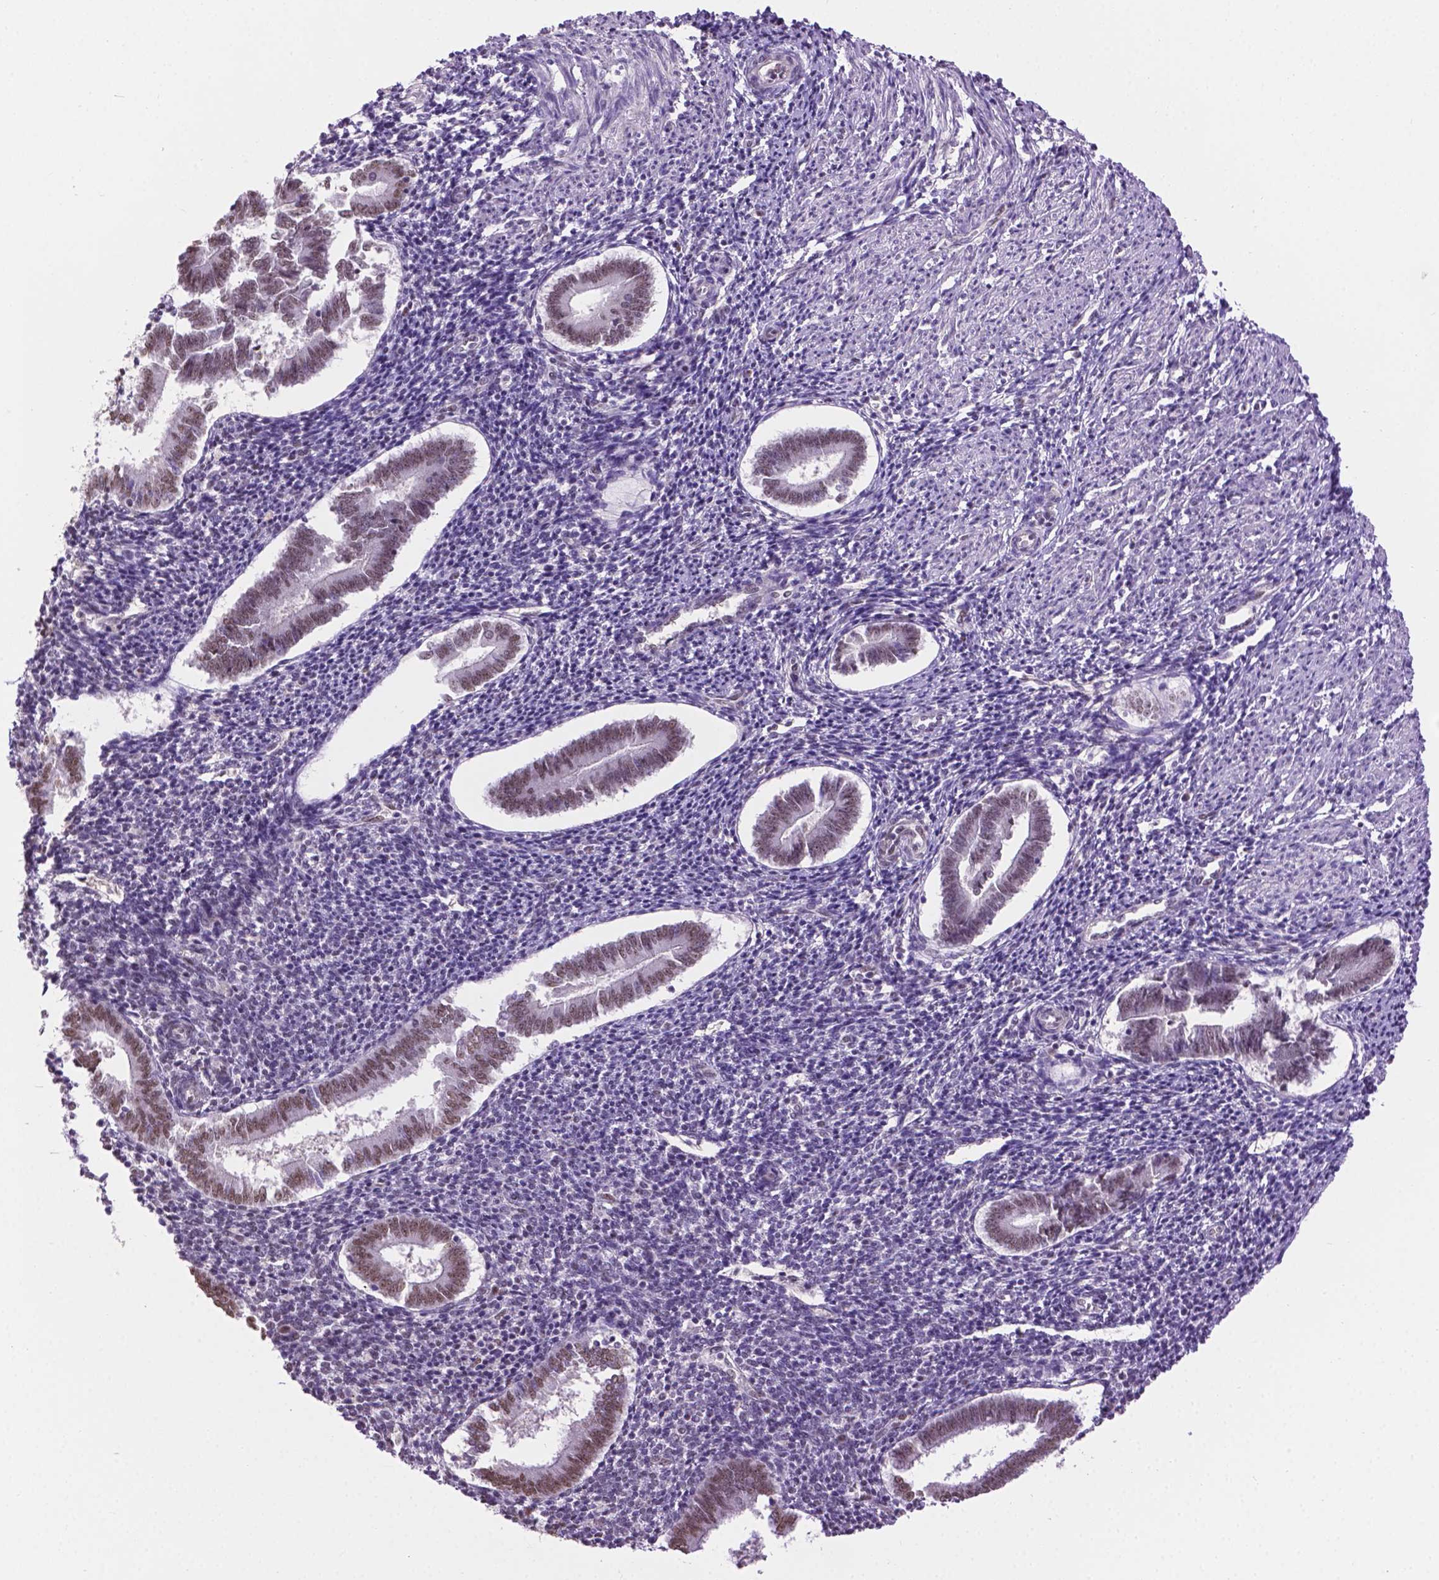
{"staining": {"intensity": "weak", "quantity": "<25%", "location": "nuclear"}, "tissue": "endometrium", "cell_type": "Cells in endometrial stroma", "image_type": "normal", "snomed": [{"axis": "morphology", "description": "Normal tissue, NOS"}, {"axis": "topography", "description": "Endometrium"}], "caption": "A high-resolution micrograph shows immunohistochemistry staining of normal endometrium, which displays no significant staining in cells in endometrial stroma. (DAB immunohistochemistry visualized using brightfield microscopy, high magnification).", "gene": "ABI2", "patient": {"sex": "female", "age": 25}}